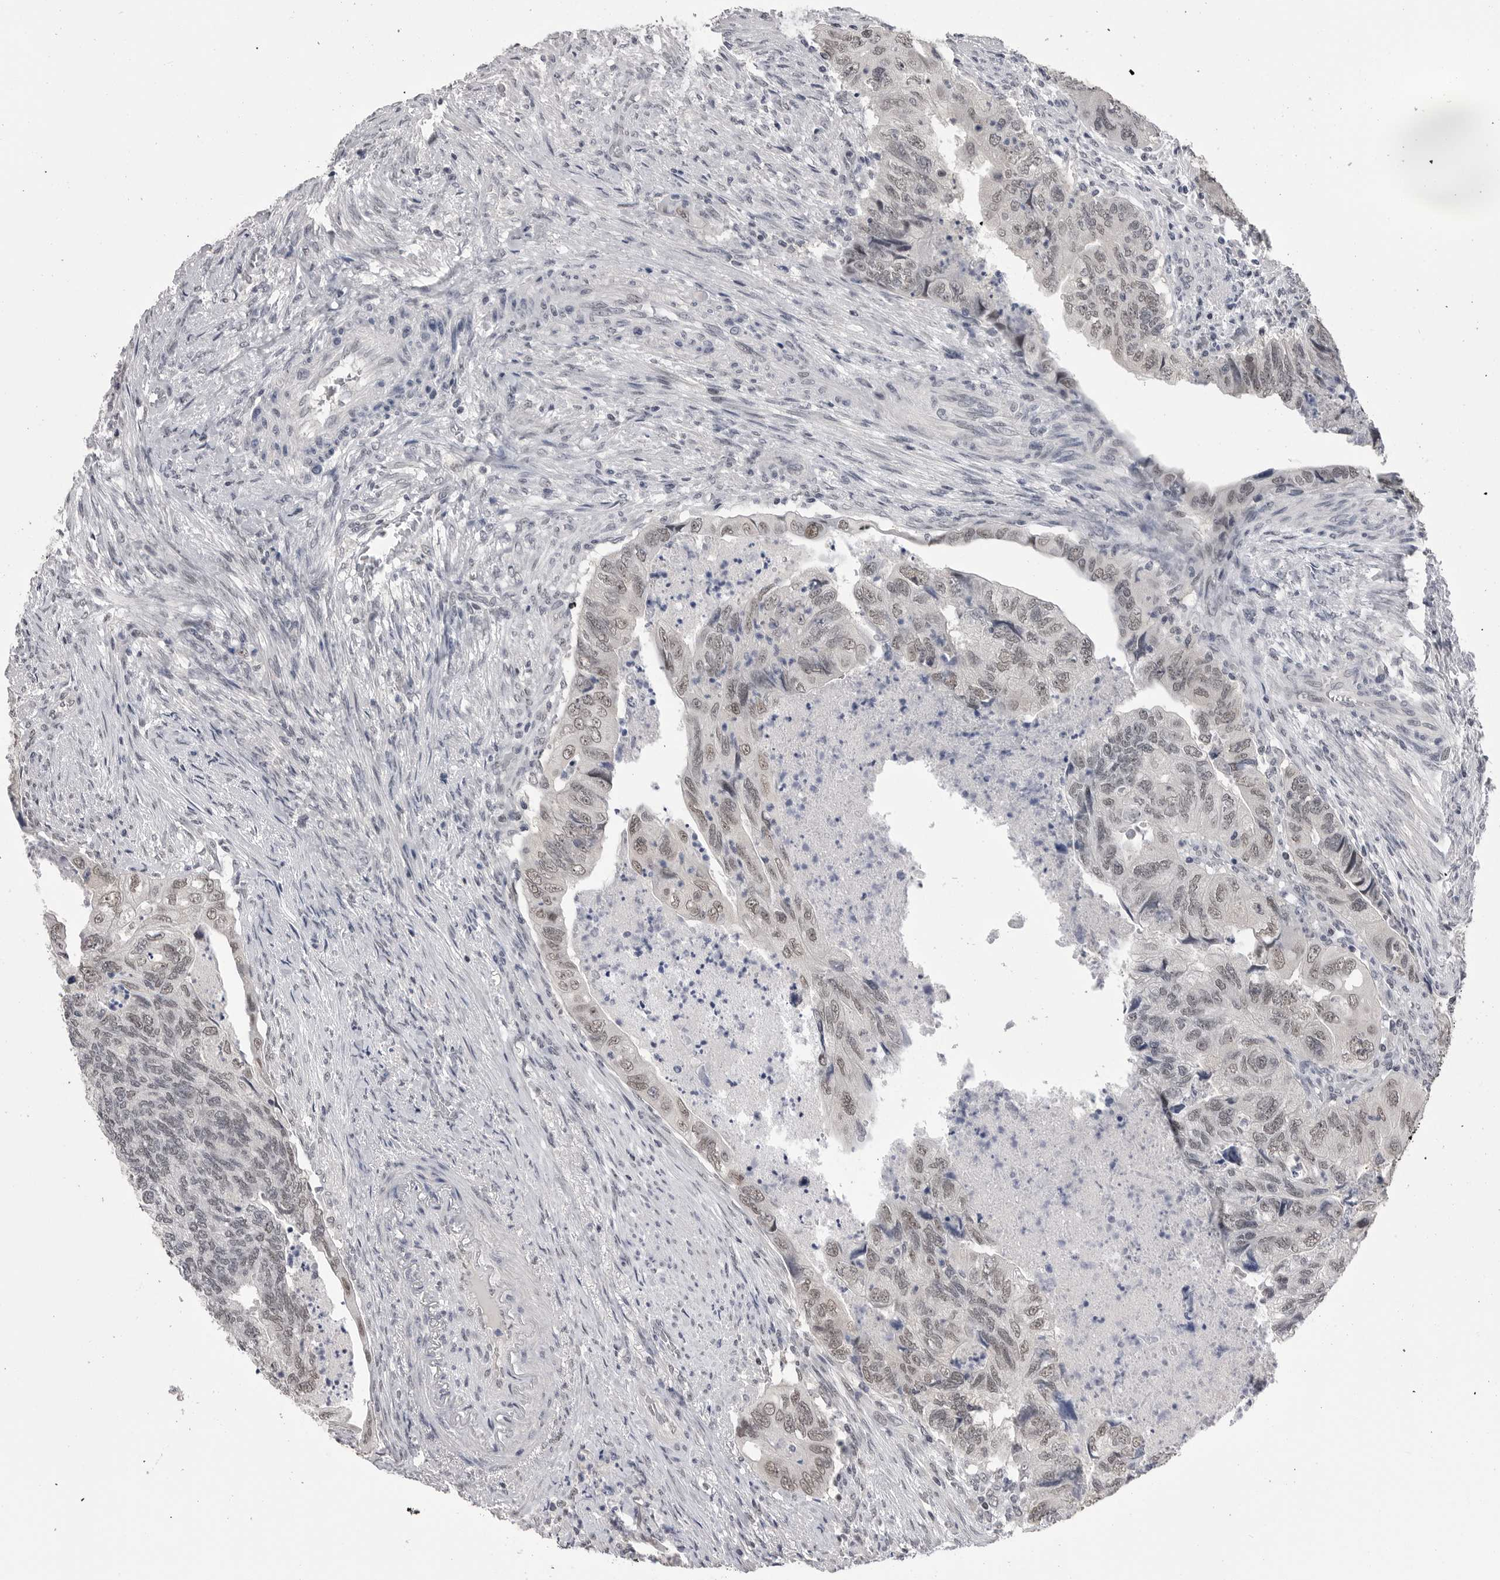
{"staining": {"intensity": "weak", "quantity": ">75%", "location": "nuclear"}, "tissue": "colorectal cancer", "cell_type": "Tumor cells", "image_type": "cancer", "snomed": [{"axis": "morphology", "description": "Adenocarcinoma, NOS"}, {"axis": "topography", "description": "Rectum"}], "caption": "Protein staining by IHC reveals weak nuclear positivity in about >75% of tumor cells in colorectal cancer.", "gene": "DLG2", "patient": {"sex": "male", "age": 63}}